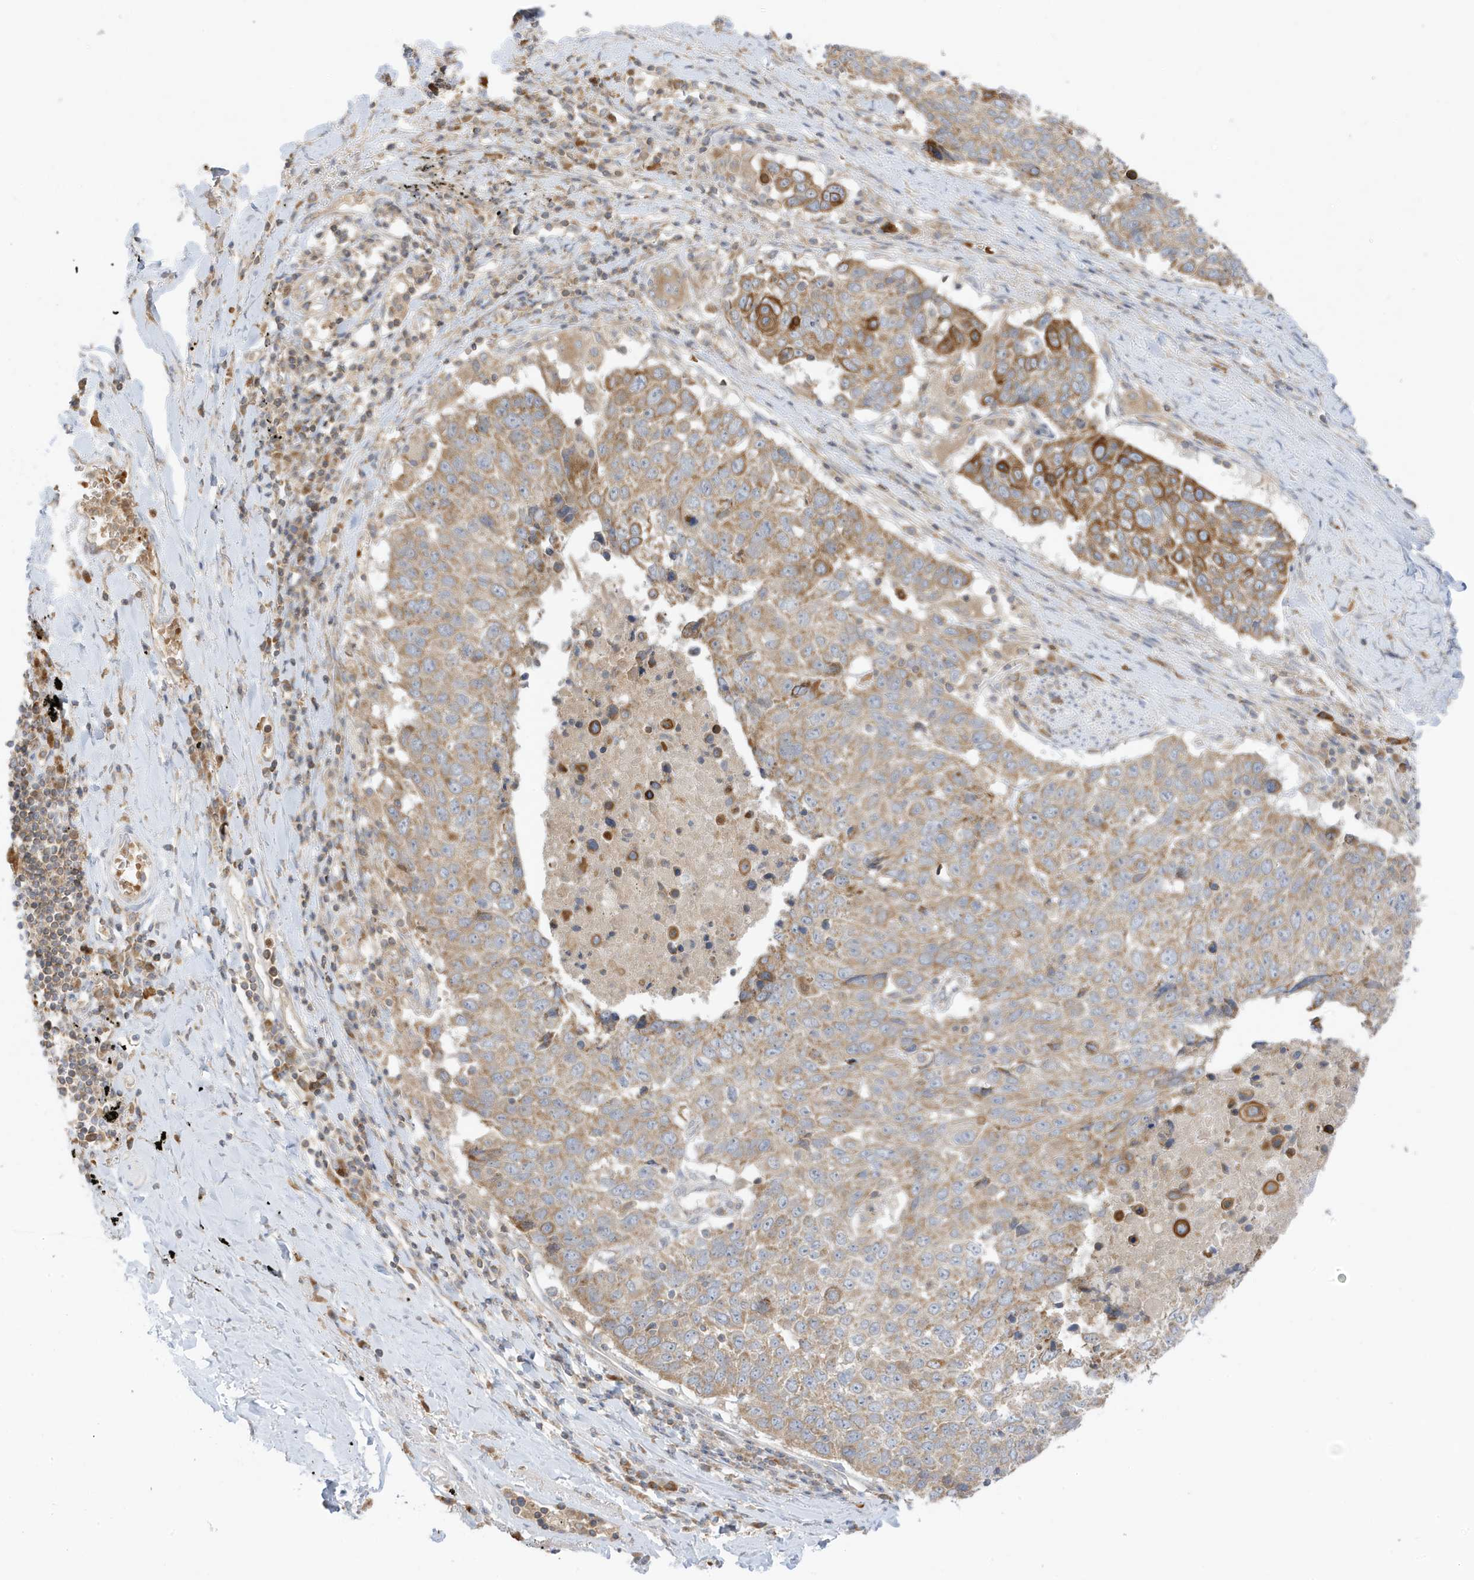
{"staining": {"intensity": "moderate", "quantity": ">75%", "location": "cytoplasmic/membranous"}, "tissue": "lung cancer", "cell_type": "Tumor cells", "image_type": "cancer", "snomed": [{"axis": "morphology", "description": "Squamous cell carcinoma, NOS"}, {"axis": "topography", "description": "Lung"}], "caption": "Immunohistochemical staining of lung cancer exhibits moderate cytoplasmic/membranous protein positivity in about >75% of tumor cells.", "gene": "NPPC", "patient": {"sex": "male", "age": 66}}